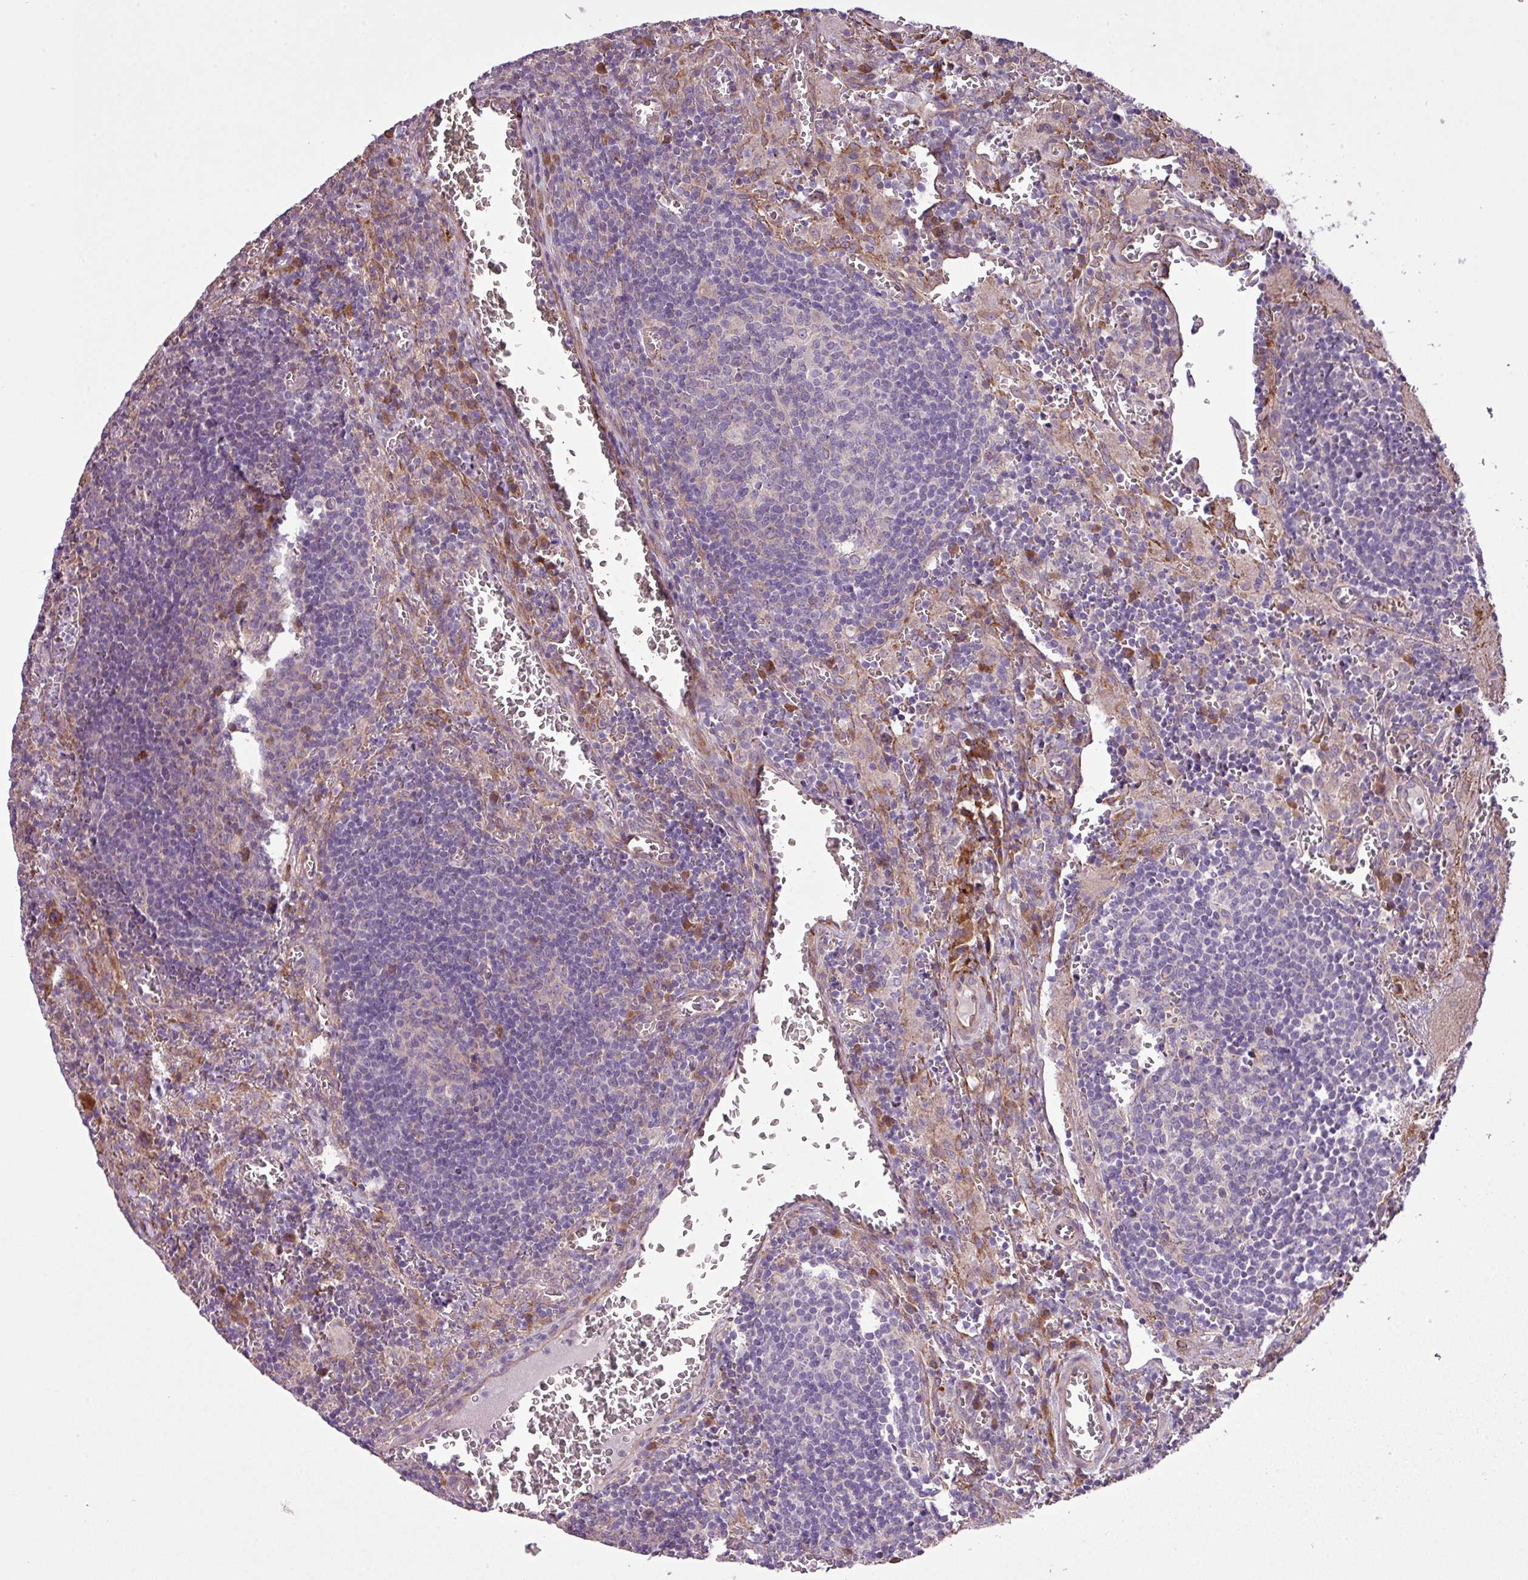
{"staining": {"intensity": "negative", "quantity": "none", "location": "none"}, "tissue": "lymph node", "cell_type": "Germinal center cells", "image_type": "normal", "snomed": [{"axis": "morphology", "description": "Normal tissue, NOS"}, {"axis": "topography", "description": "Lymph node"}], "caption": "A high-resolution image shows immunohistochemistry staining of benign lymph node, which displays no significant staining in germinal center cells. (Stains: DAB (3,3'-diaminobenzidine) immunohistochemistry with hematoxylin counter stain, Microscopy: brightfield microscopy at high magnification).", "gene": "MEGF6", "patient": {"sex": "male", "age": 50}}